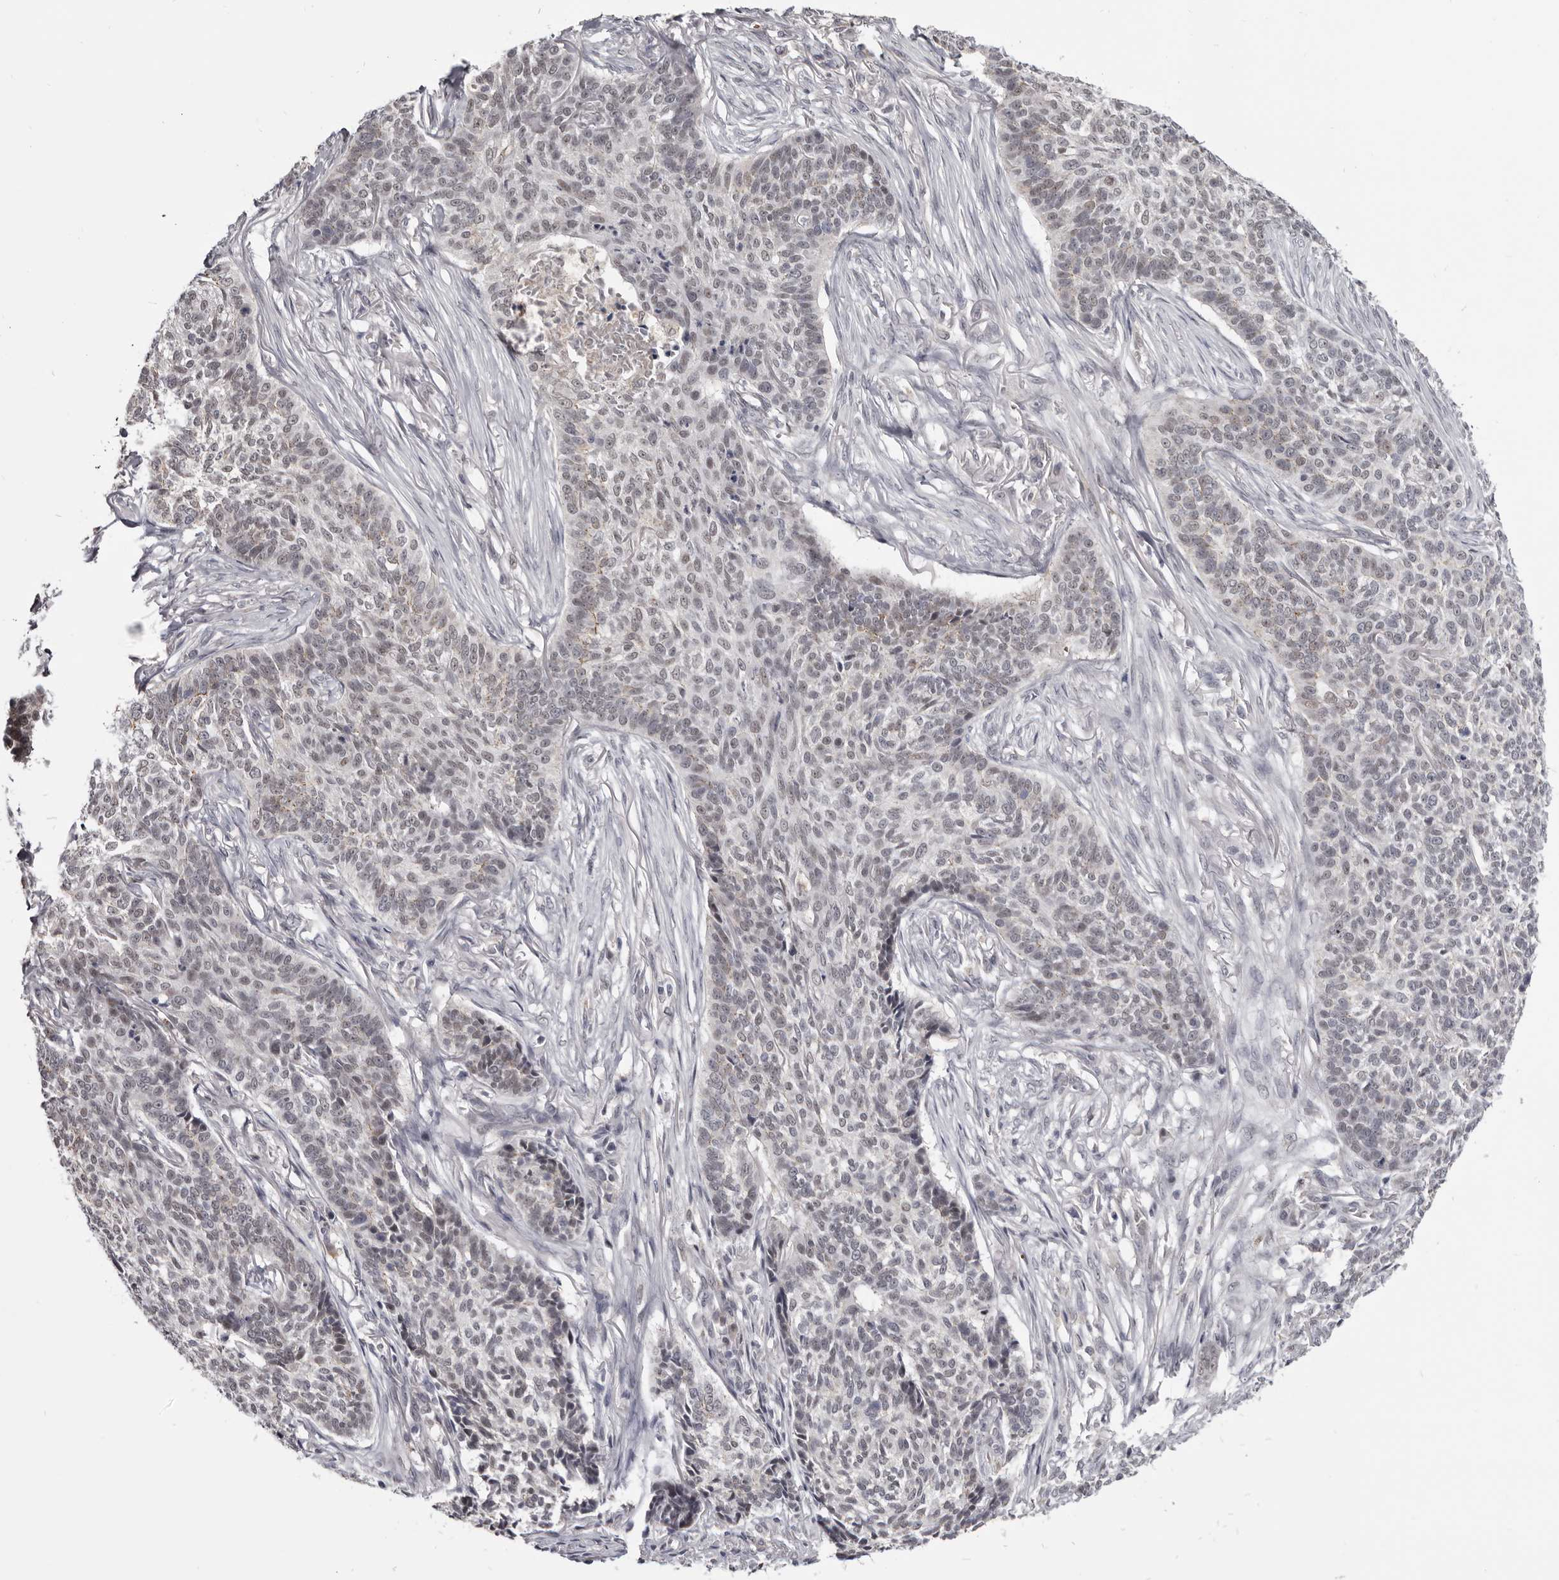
{"staining": {"intensity": "weak", "quantity": "<25%", "location": "nuclear"}, "tissue": "skin cancer", "cell_type": "Tumor cells", "image_type": "cancer", "snomed": [{"axis": "morphology", "description": "Basal cell carcinoma"}, {"axis": "topography", "description": "Skin"}], "caption": "Immunohistochemistry micrograph of basal cell carcinoma (skin) stained for a protein (brown), which exhibits no expression in tumor cells.", "gene": "CGN", "patient": {"sex": "male", "age": 85}}